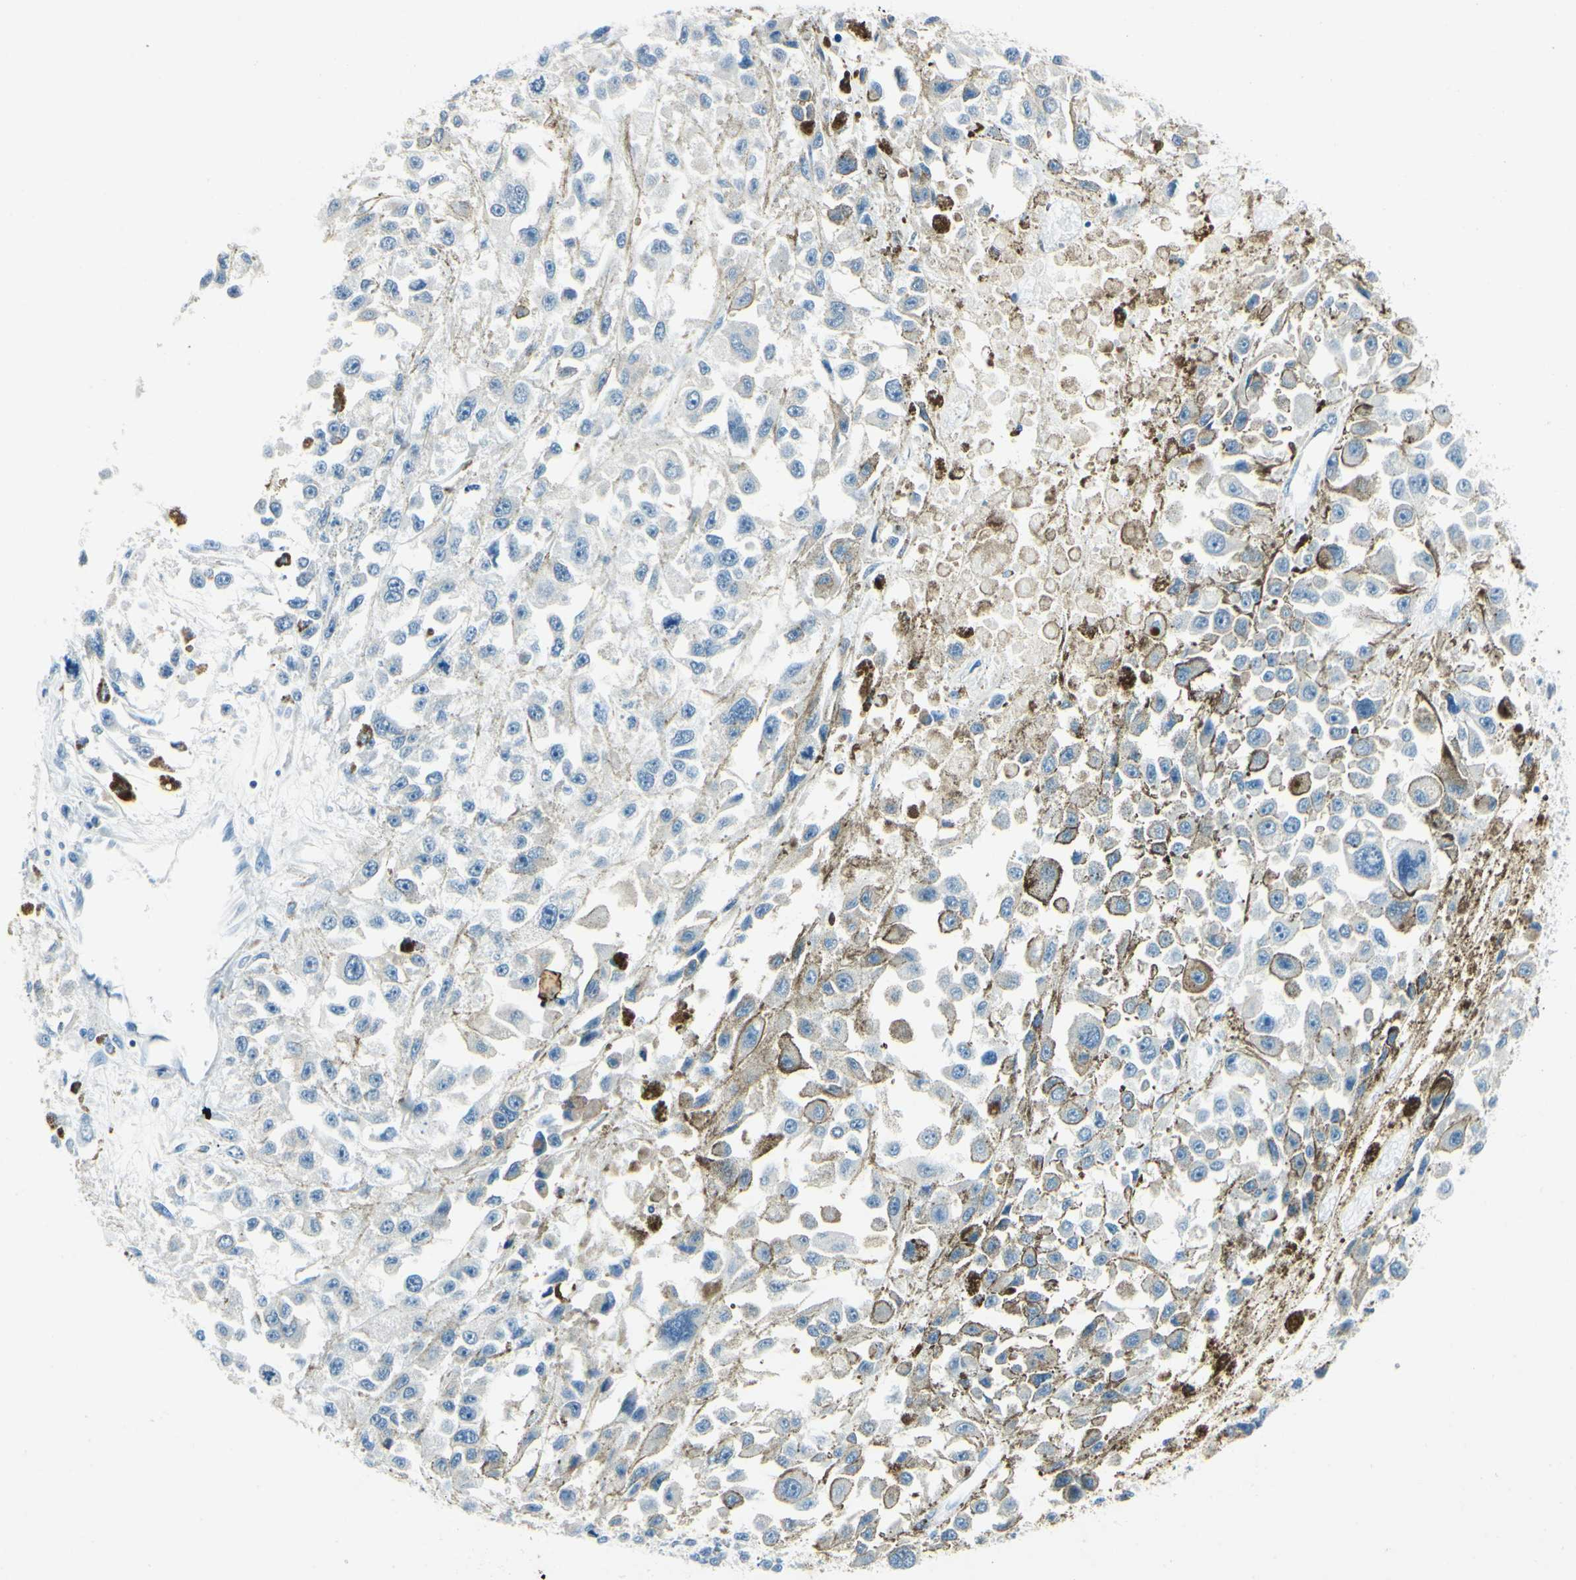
{"staining": {"intensity": "negative", "quantity": "none", "location": "none"}, "tissue": "melanoma", "cell_type": "Tumor cells", "image_type": "cancer", "snomed": [{"axis": "morphology", "description": "Malignant melanoma, Metastatic site"}, {"axis": "topography", "description": "Lymph node"}], "caption": "This is an IHC histopathology image of melanoma. There is no staining in tumor cells.", "gene": "SNAP91", "patient": {"sex": "male", "age": 59}}